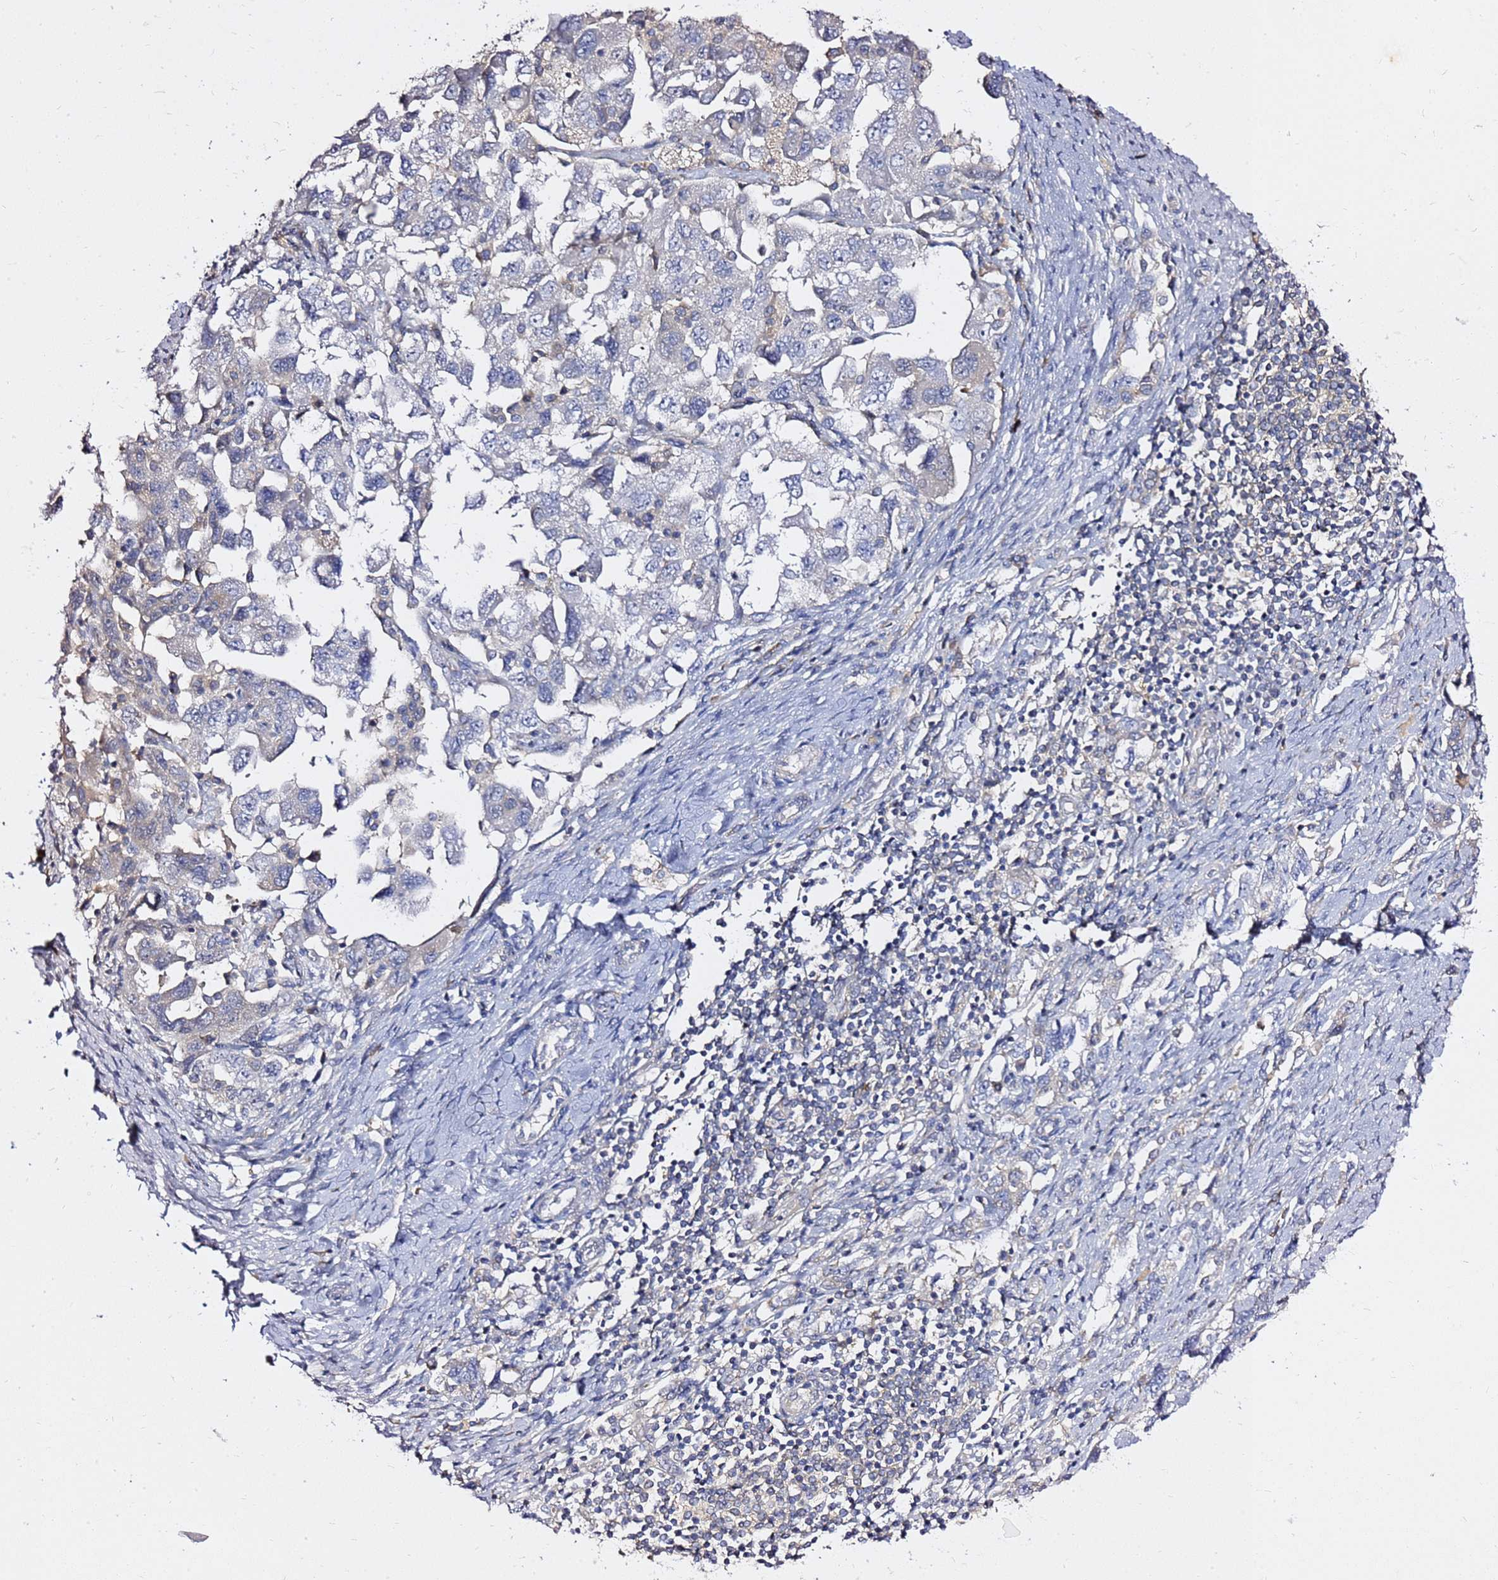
{"staining": {"intensity": "negative", "quantity": "none", "location": "none"}, "tissue": "ovarian cancer", "cell_type": "Tumor cells", "image_type": "cancer", "snomed": [{"axis": "morphology", "description": "Carcinoma, NOS"}, {"axis": "morphology", "description": "Cystadenocarcinoma, serous, NOS"}, {"axis": "topography", "description": "Ovary"}], "caption": "The image exhibits no significant staining in tumor cells of ovarian cancer (serous cystadenocarcinoma). (Immunohistochemistry (ihc), brightfield microscopy, high magnification).", "gene": "MON1B", "patient": {"sex": "female", "age": 69}}